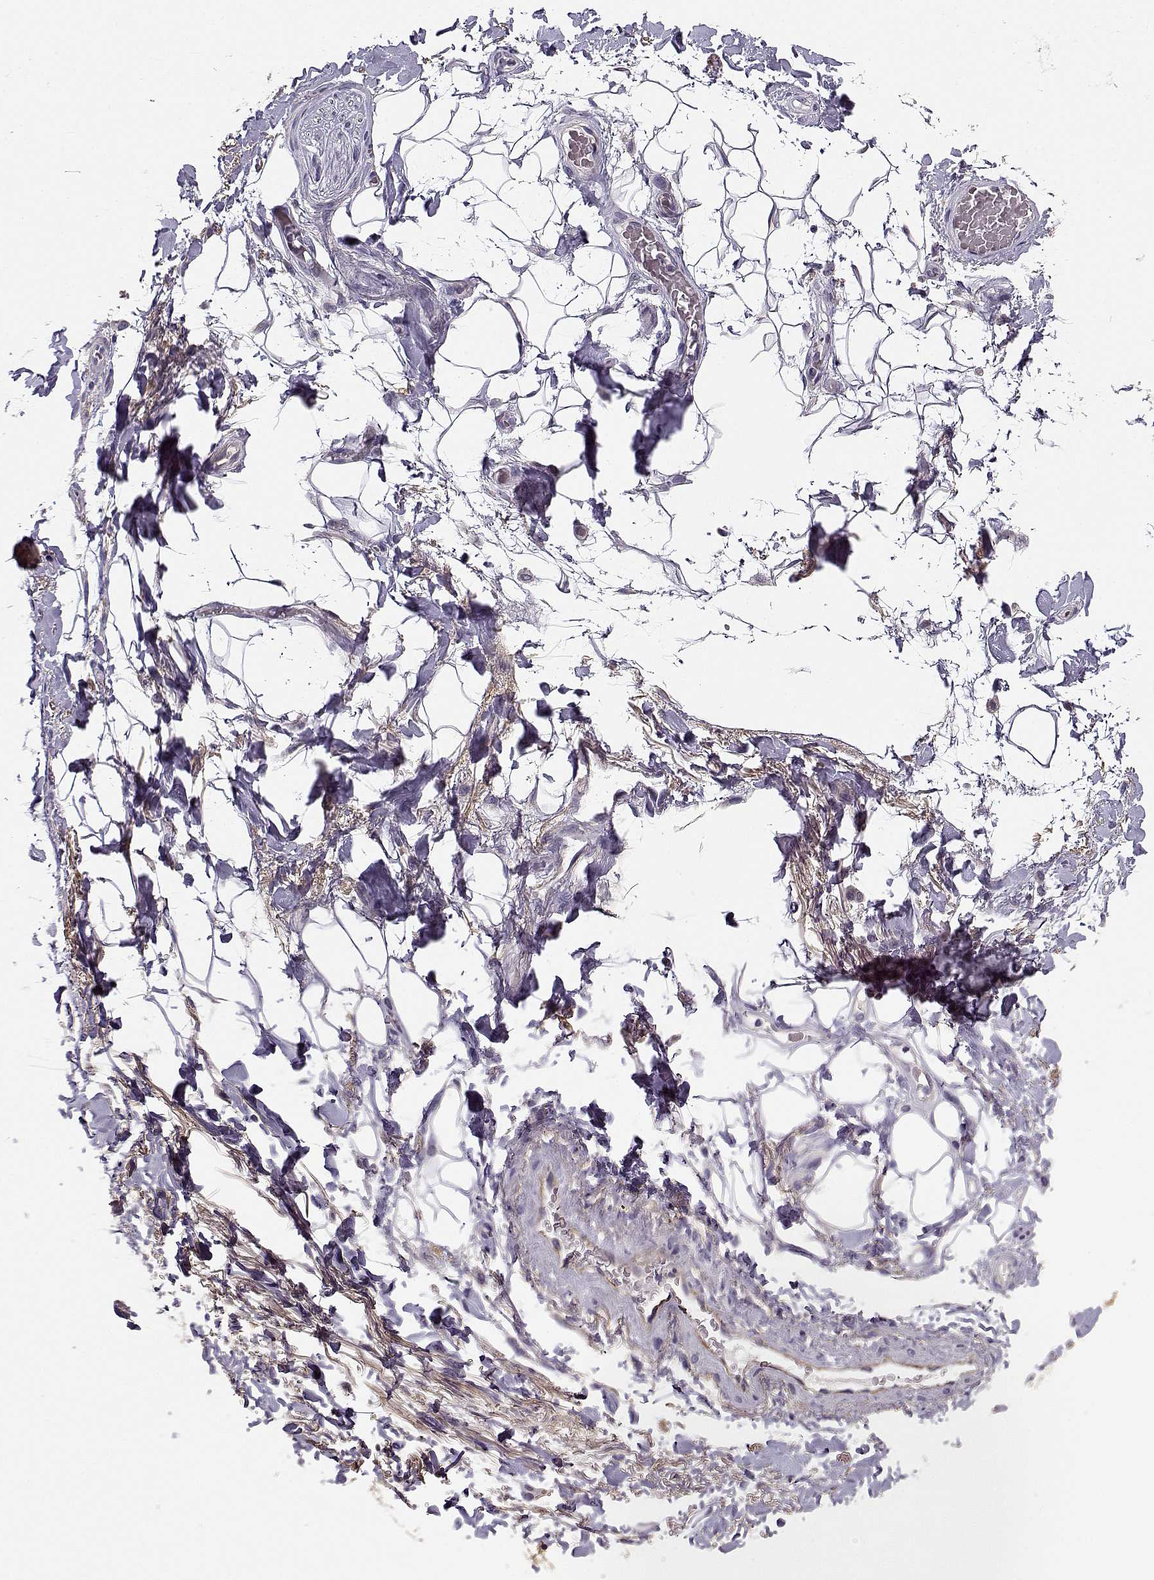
{"staining": {"intensity": "negative", "quantity": "none", "location": "none"}, "tissue": "adipose tissue", "cell_type": "Adipocytes", "image_type": "normal", "snomed": [{"axis": "morphology", "description": "Normal tissue, NOS"}, {"axis": "topography", "description": "Anal"}, {"axis": "topography", "description": "Peripheral nerve tissue"}], "caption": "This is a histopathology image of immunohistochemistry (IHC) staining of benign adipose tissue, which shows no staining in adipocytes.", "gene": "TMEM145", "patient": {"sex": "male", "age": 53}}